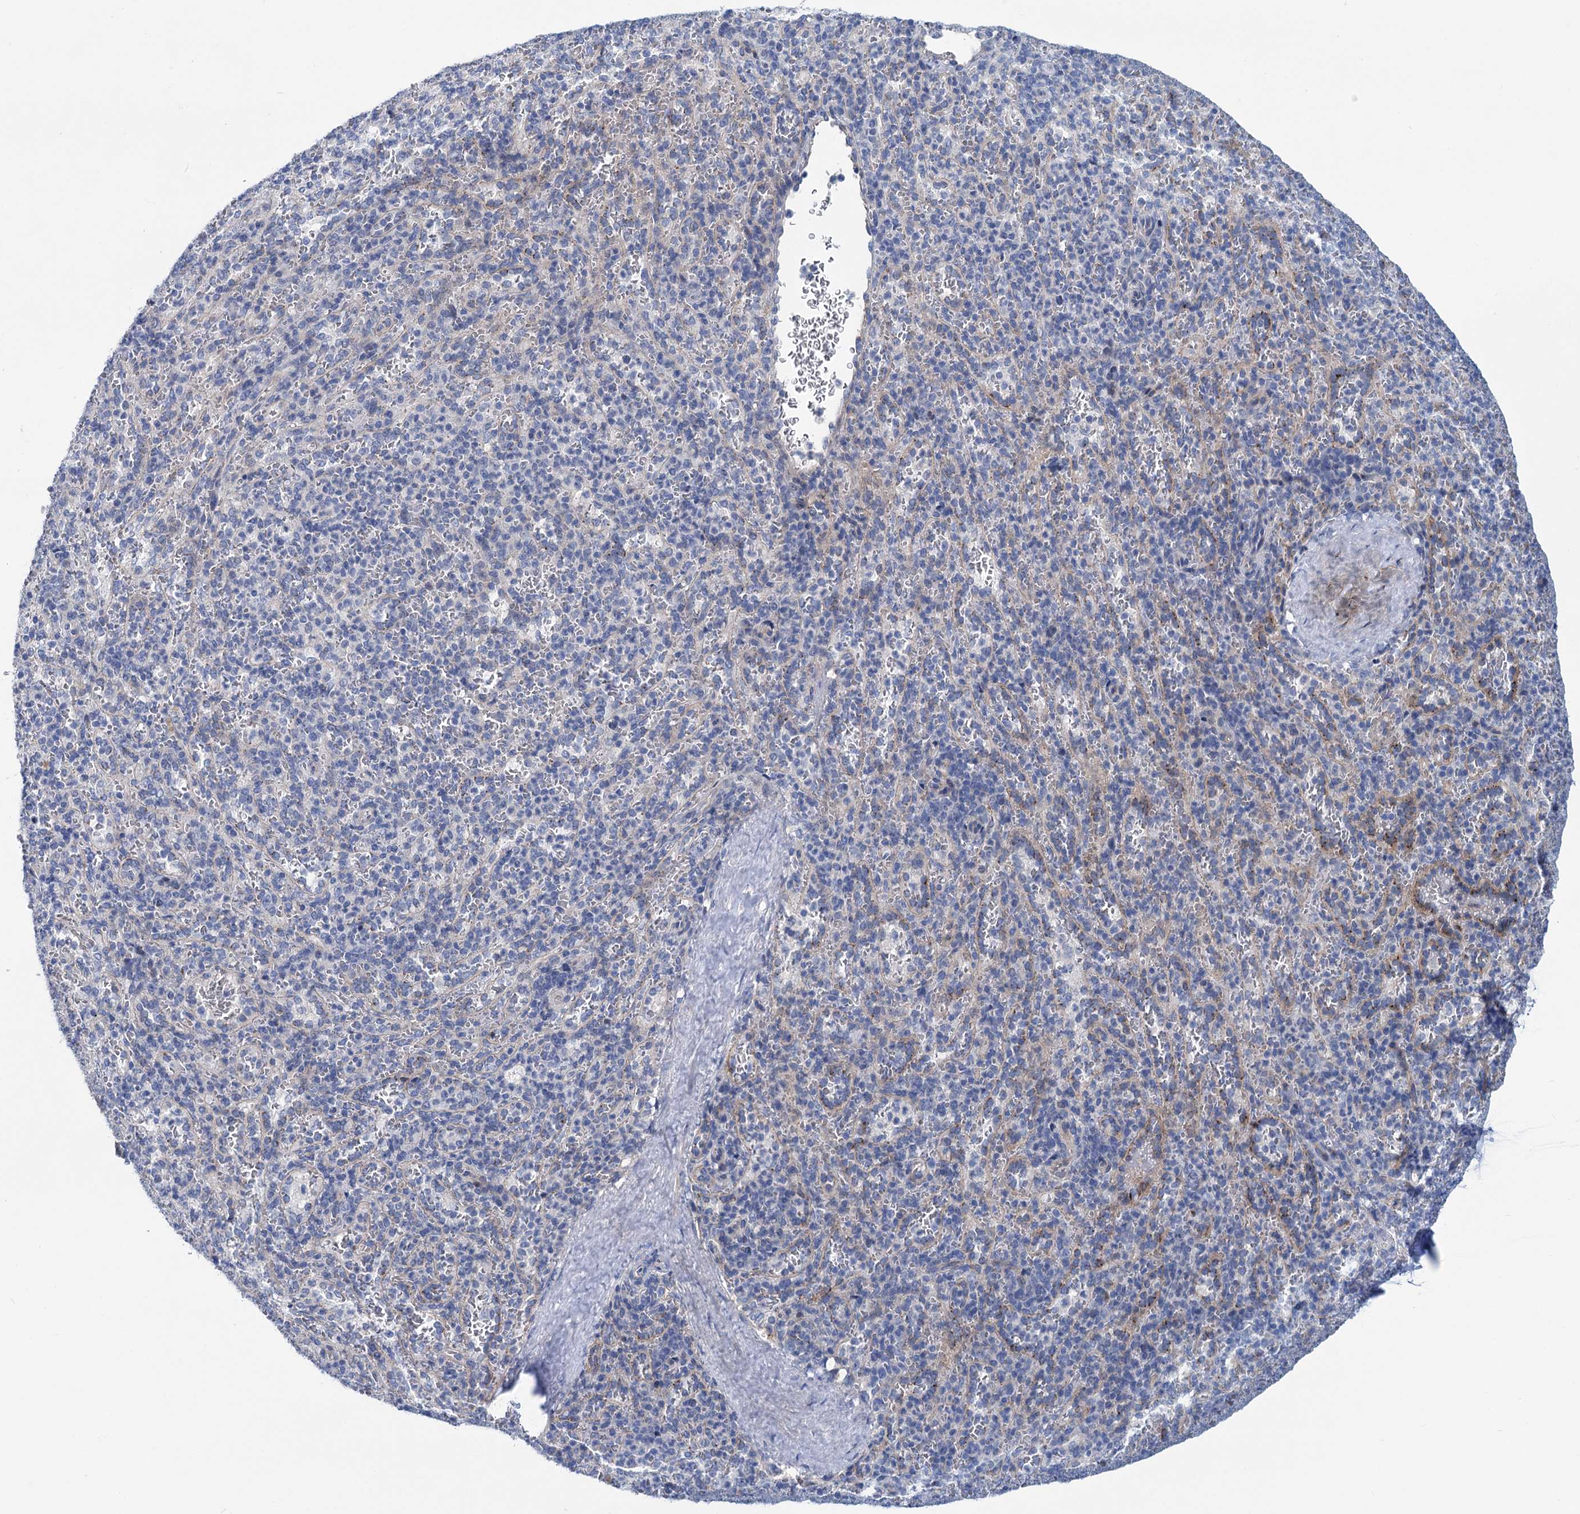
{"staining": {"intensity": "negative", "quantity": "none", "location": "none"}, "tissue": "spleen", "cell_type": "Cells in red pulp", "image_type": "normal", "snomed": [{"axis": "morphology", "description": "Normal tissue, NOS"}, {"axis": "topography", "description": "Spleen"}], "caption": "Immunohistochemical staining of benign human spleen exhibits no significant positivity in cells in red pulp. The staining is performed using DAB (3,3'-diaminobenzidine) brown chromogen with nuclei counter-stained in using hematoxylin.", "gene": "CHDH", "patient": {"sex": "female", "age": 21}}